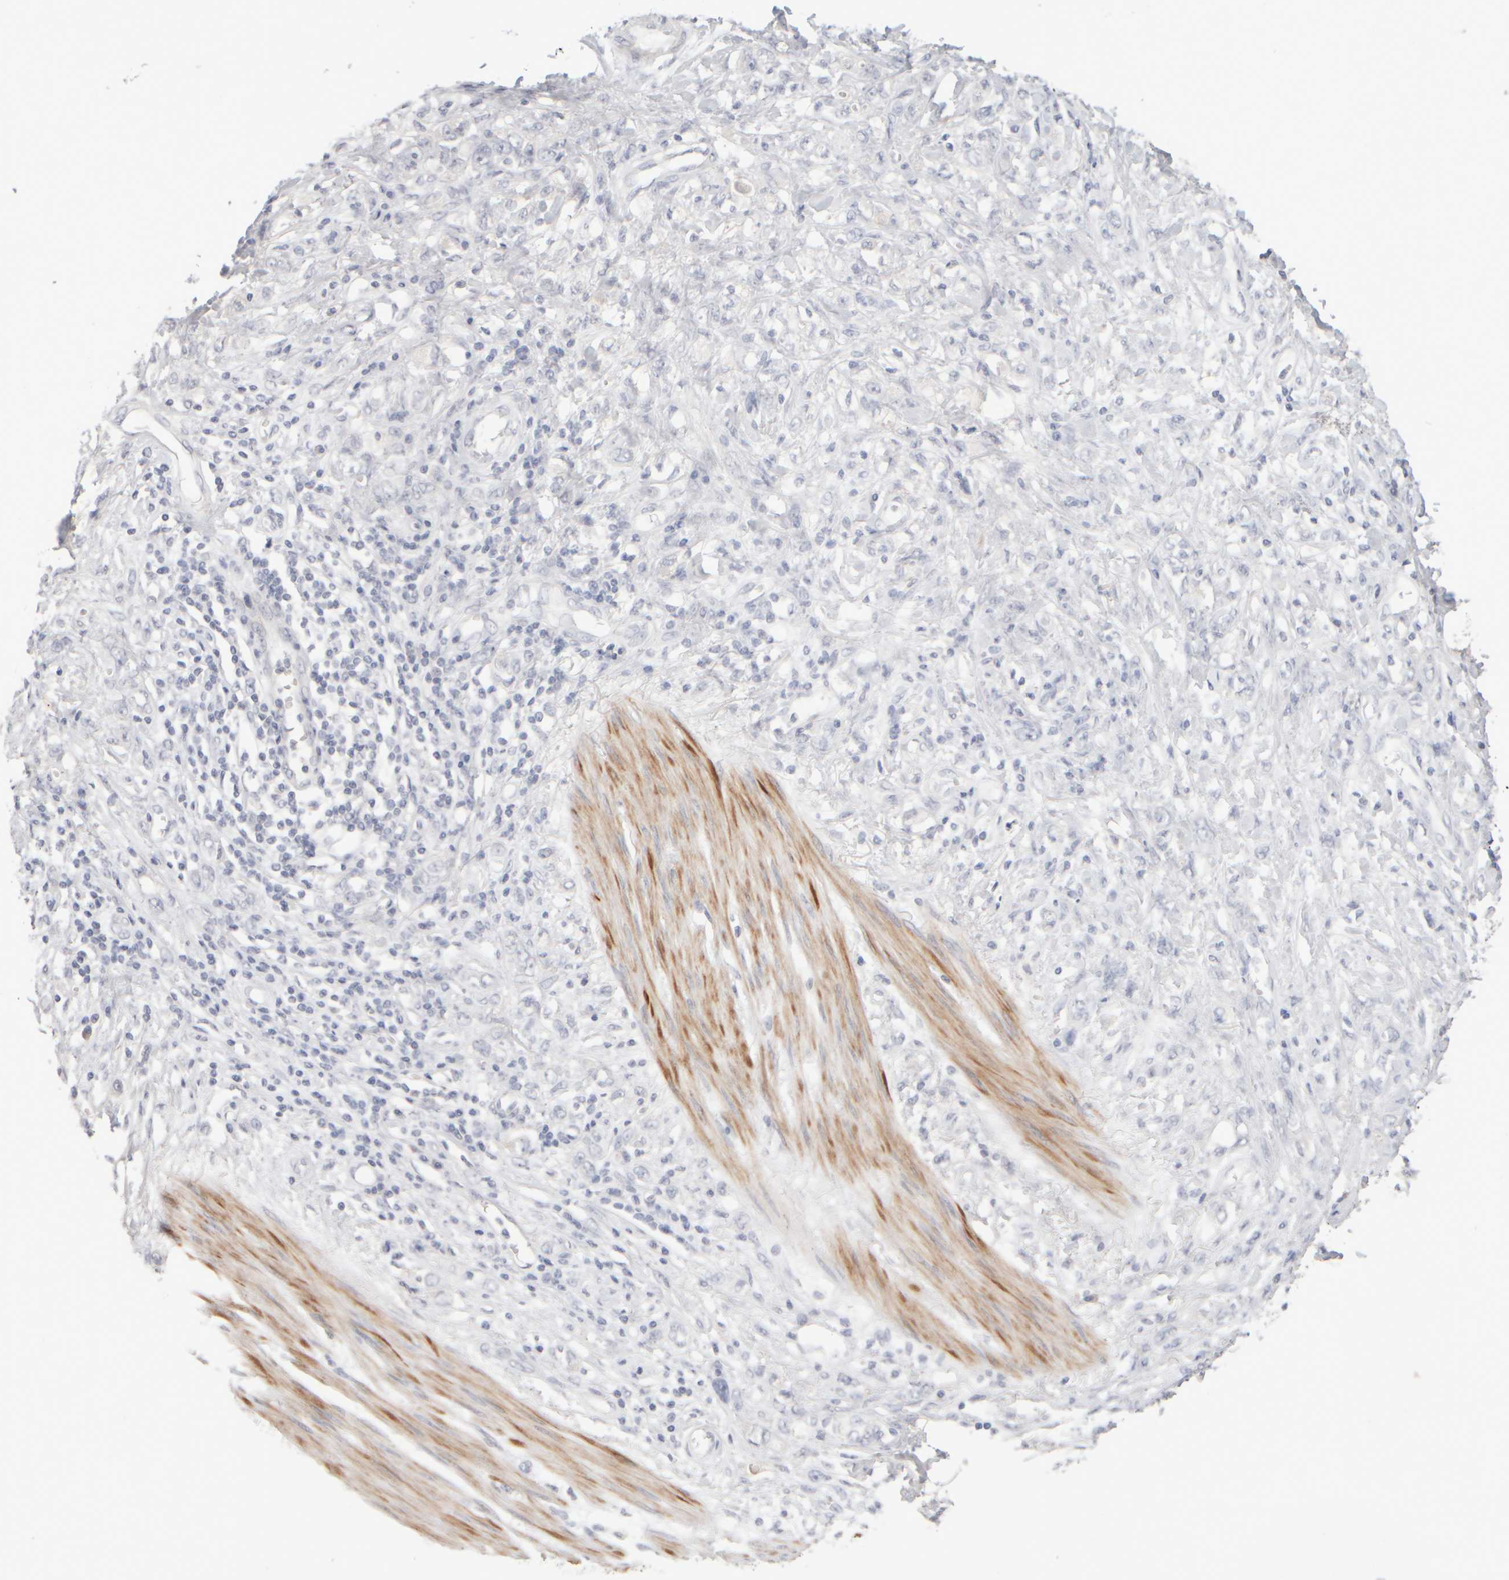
{"staining": {"intensity": "negative", "quantity": "none", "location": "none"}, "tissue": "stomach cancer", "cell_type": "Tumor cells", "image_type": "cancer", "snomed": [{"axis": "morphology", "description": "Adenocarcinoma, NOS"}, {"axis": "topography", "description": "Stomach"}], "caption": "Immunohistochemistry (IHC) micrograph of adenocarcinoma (stomach) stained for a protein (brown), which shows no staining in tumor cells. The staining was performed using DAB (3,3'-diaminobenzidine) to visualize the protein expression in brown, while the nuclei were stained in blue with hematoxylin (Magnification: 20x).", "gene": "ZNF112", "patient": {"sex": "female", "age": 76}}